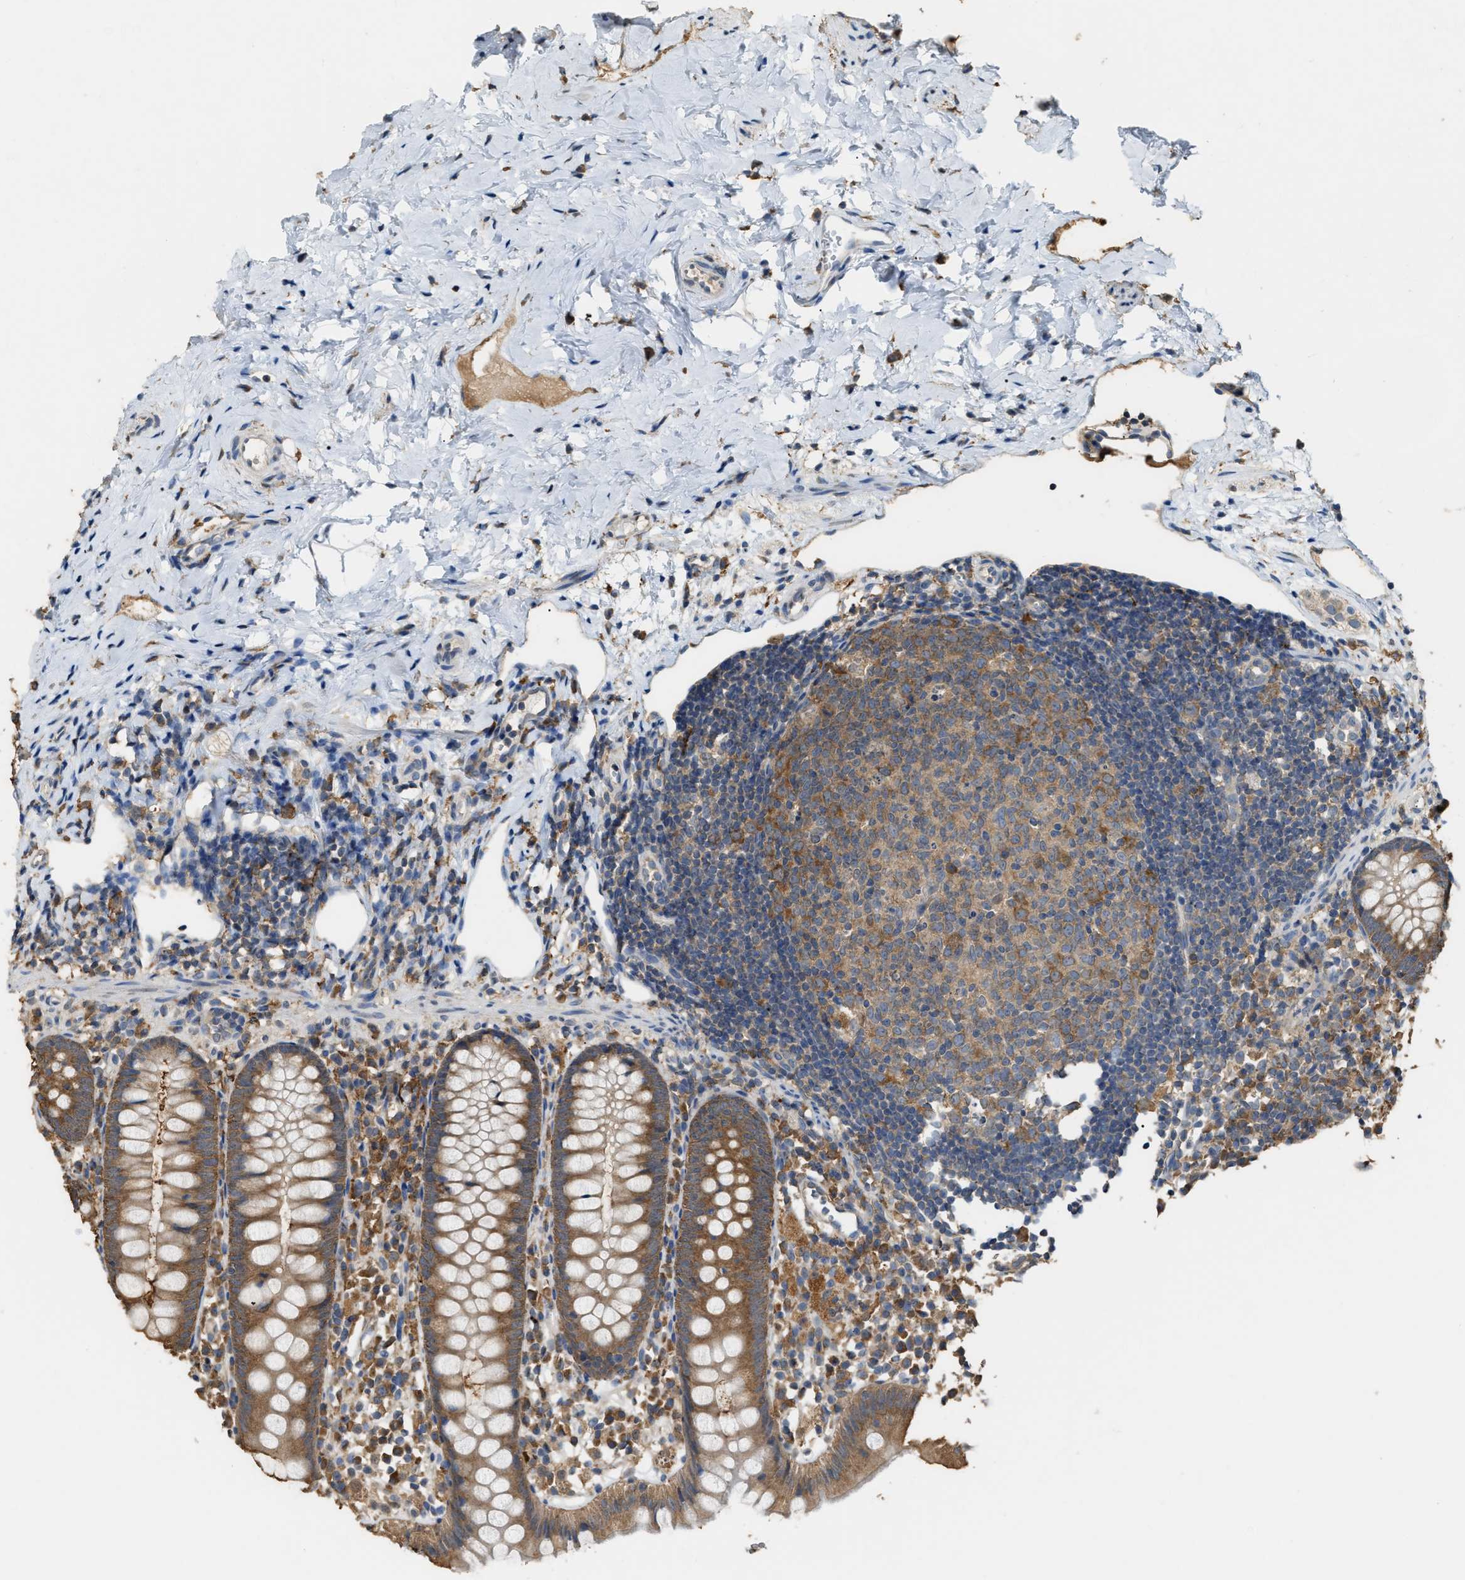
{"staining": {"intensity": "moderate", "quantity": ">75%", "location": "cytoplasmic/membranous"}, "tissue": "appendix", "cell_type": "Glandular cells", "image_type": "normal", "snomed": [{"axis": "morphology", "description": "Normal tissue, NOS"}, {"axis": "topography", "description": "Appendix"}], "caption": "Protein expression analysis of benign human appendix reveals moderate cytoplasmic/membranous staining in about >75% of glandular cells.", "gene": "GCN1", "patient": {"sex": "female", "age": 20}}